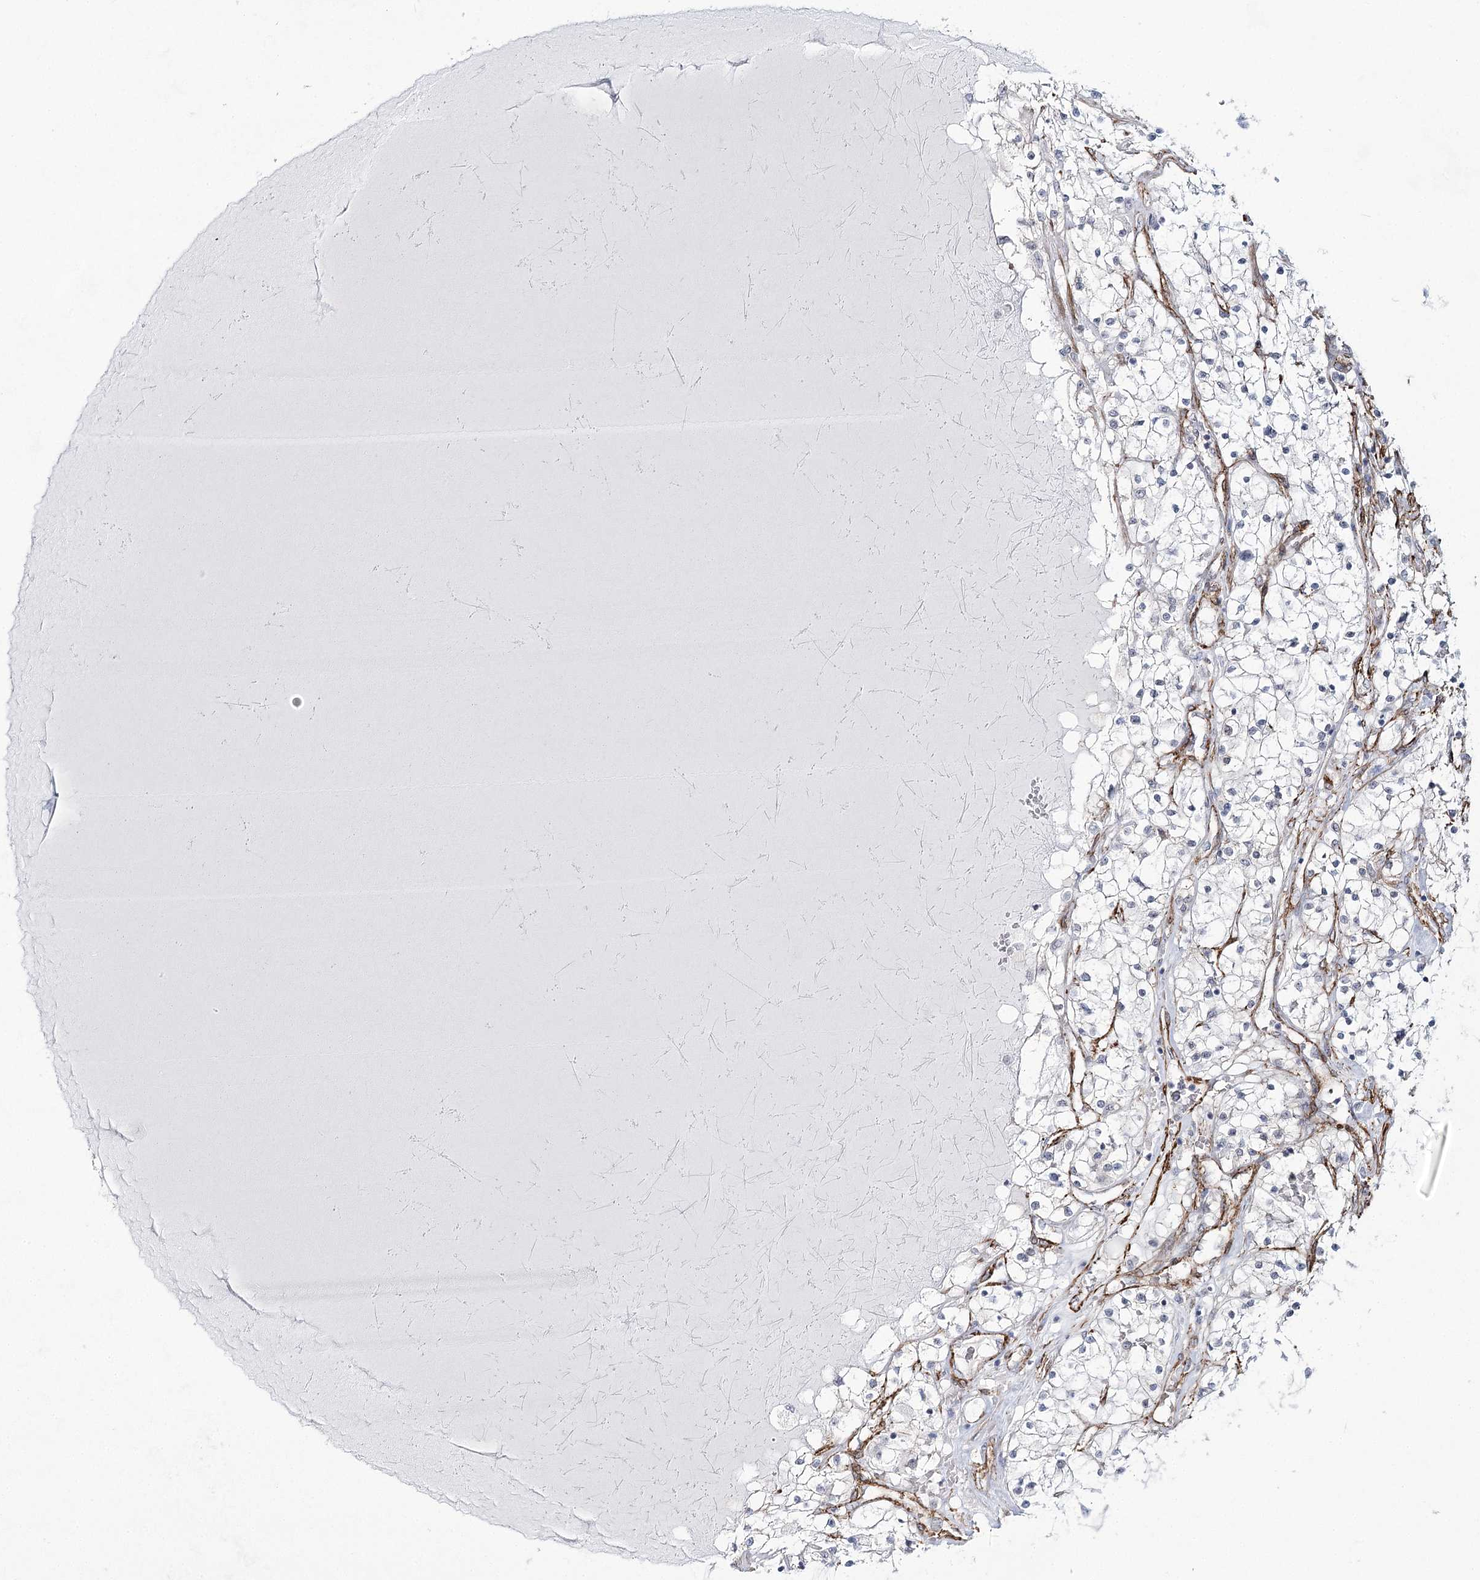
{"staining": {"intensity": "negative", "quantity": "none", "location": "none"}, "tissue": "renal cancer", "cell_type": "Tumor cells", "image_type": "cancer", "snomed": [{"axis": "morphology", "description": "Normal tissue, NOS"}, {"axis": "morphology", "description": "Adenocarcinoma, NOS"}, {"axis": "topography", "description": "Kidney"}], "caption": "This is an immunohistochemistry (IHC) photomicrograph of human adenocarcinoma (renal). There is no expression in tumor cells.", "gene": "CWF19L1", "patient": {"sex": "male", "age": 68}}